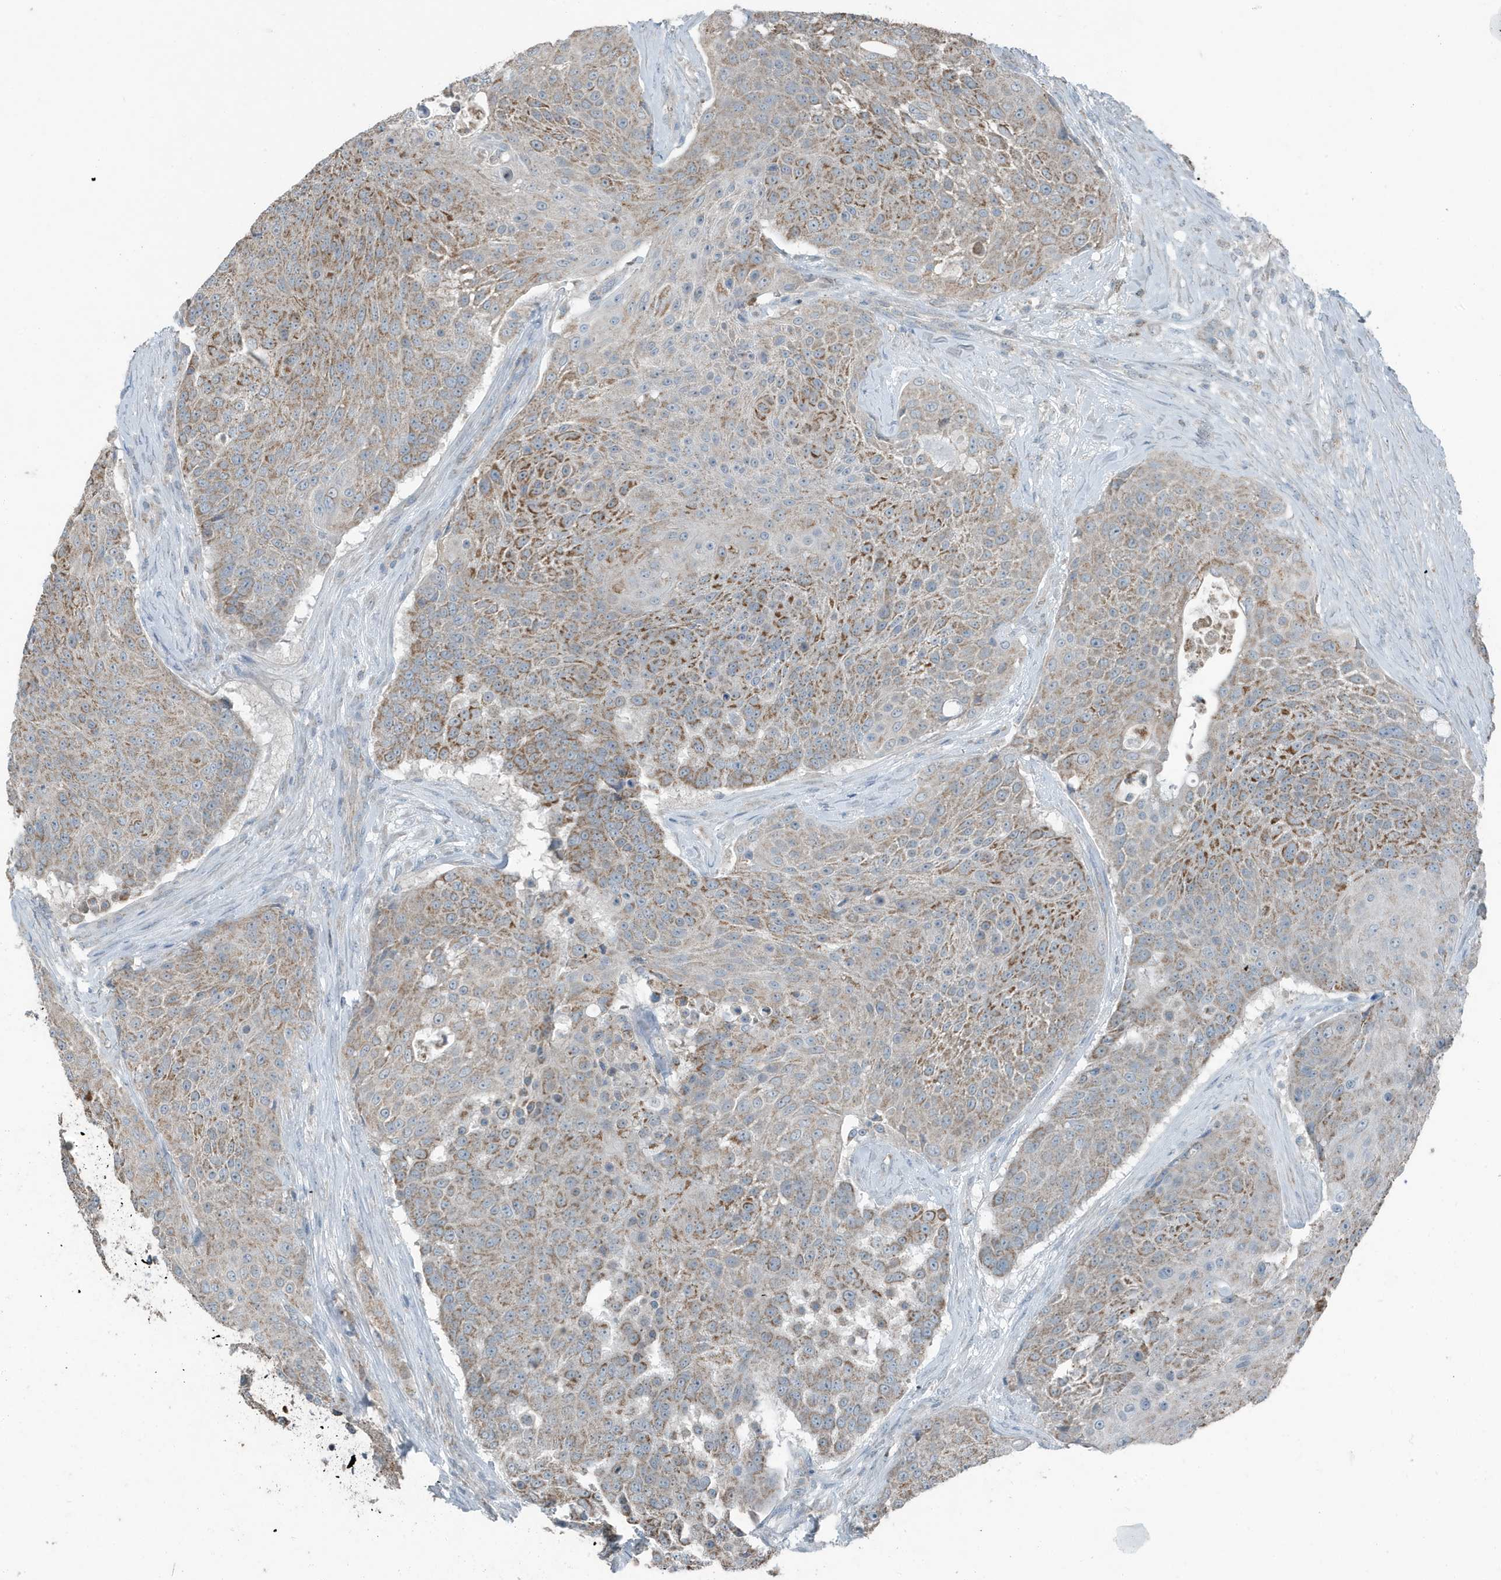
{"staining": {"intensity": "moderate", "quantity": "25%-75%", "location": "cytoplasmic/membranous"}, "tissue": "urothelial cancer", "cell_type": "Tumor cells", "image_type": "cancer", "snomed": [{"axis": "morphology", "description": "Urothelial carcinoma, High grade"}, {"axis": "topography", "description": "Urinary bladder"}], "caption": "Immunohistochemical staining of human urothelial cancer reveals medium levels of moderate cytoplasmic/membranous expression in about 25%-75% of tumor cells.", "gene": "MT-CYB", "patient": {"sex": "female", "age": 63}}